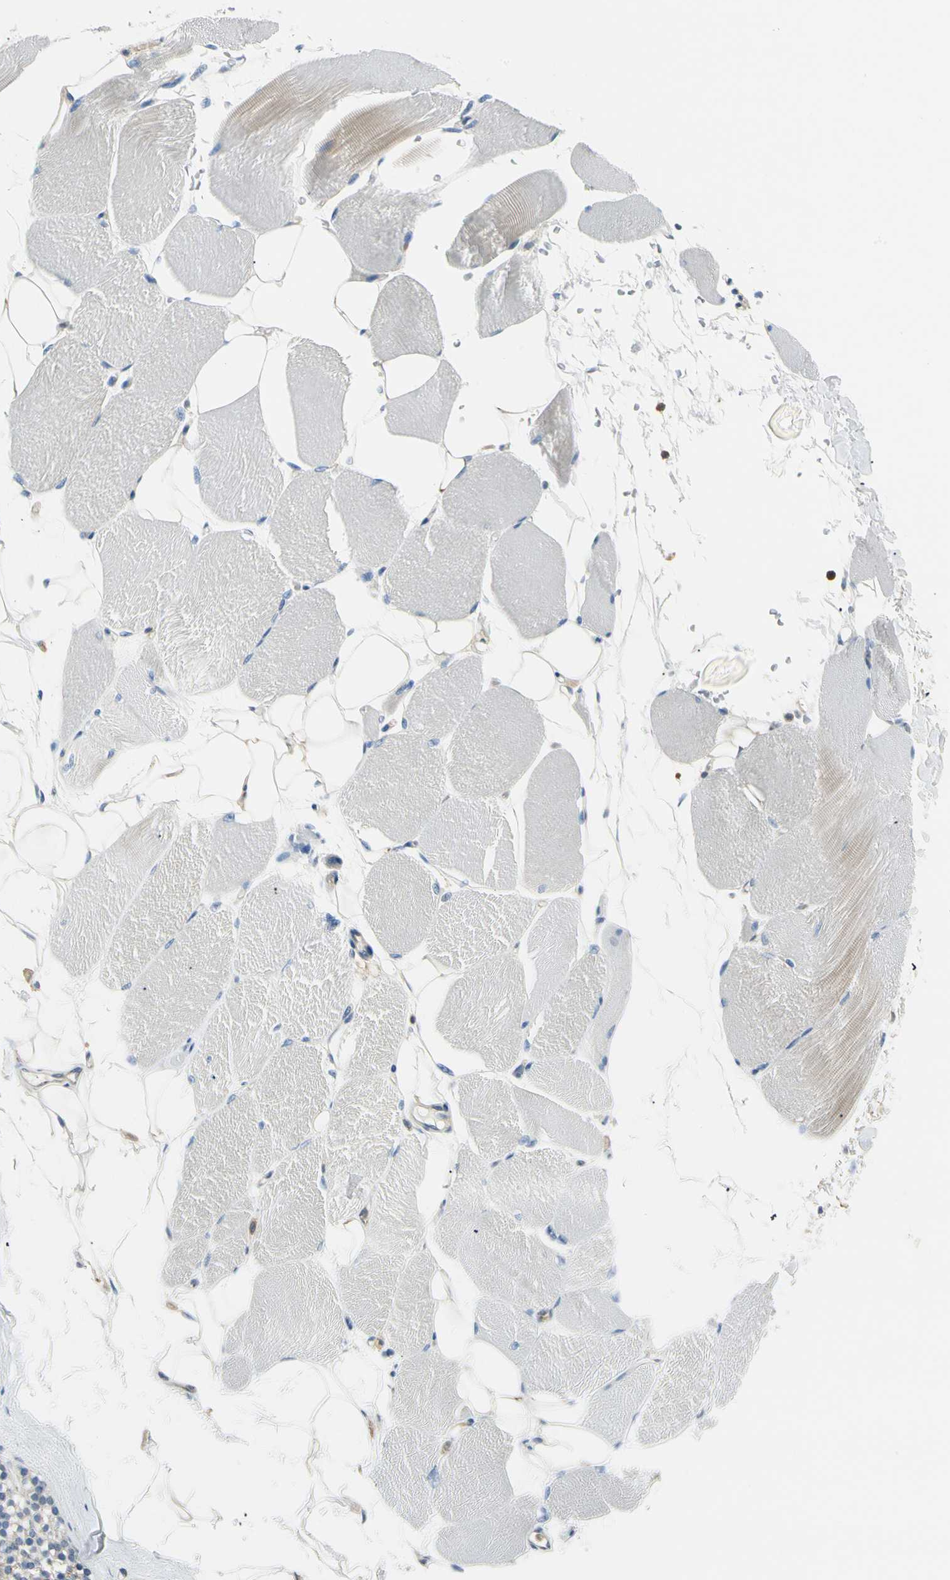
{"staining": {"intensity": "negative", "quantity": "none", "location": "none"}, "tissue": "skeletal muscle", "cell_type": "Myocytes", "image_type": "normal", "snomed": [{"axis": "morphology", "description": "Normal tissue, NOS"}, {"axis": "topography", "description": "Skeletal muscle"}, {"axis": "topography", "description": "Parathyroid gland"}], "caption": "Myocytes show no significant positivity in unremarkable skeletal muscle.", "gene": "CAPZA2", "patient": {"sex": "female", "age": 37}}